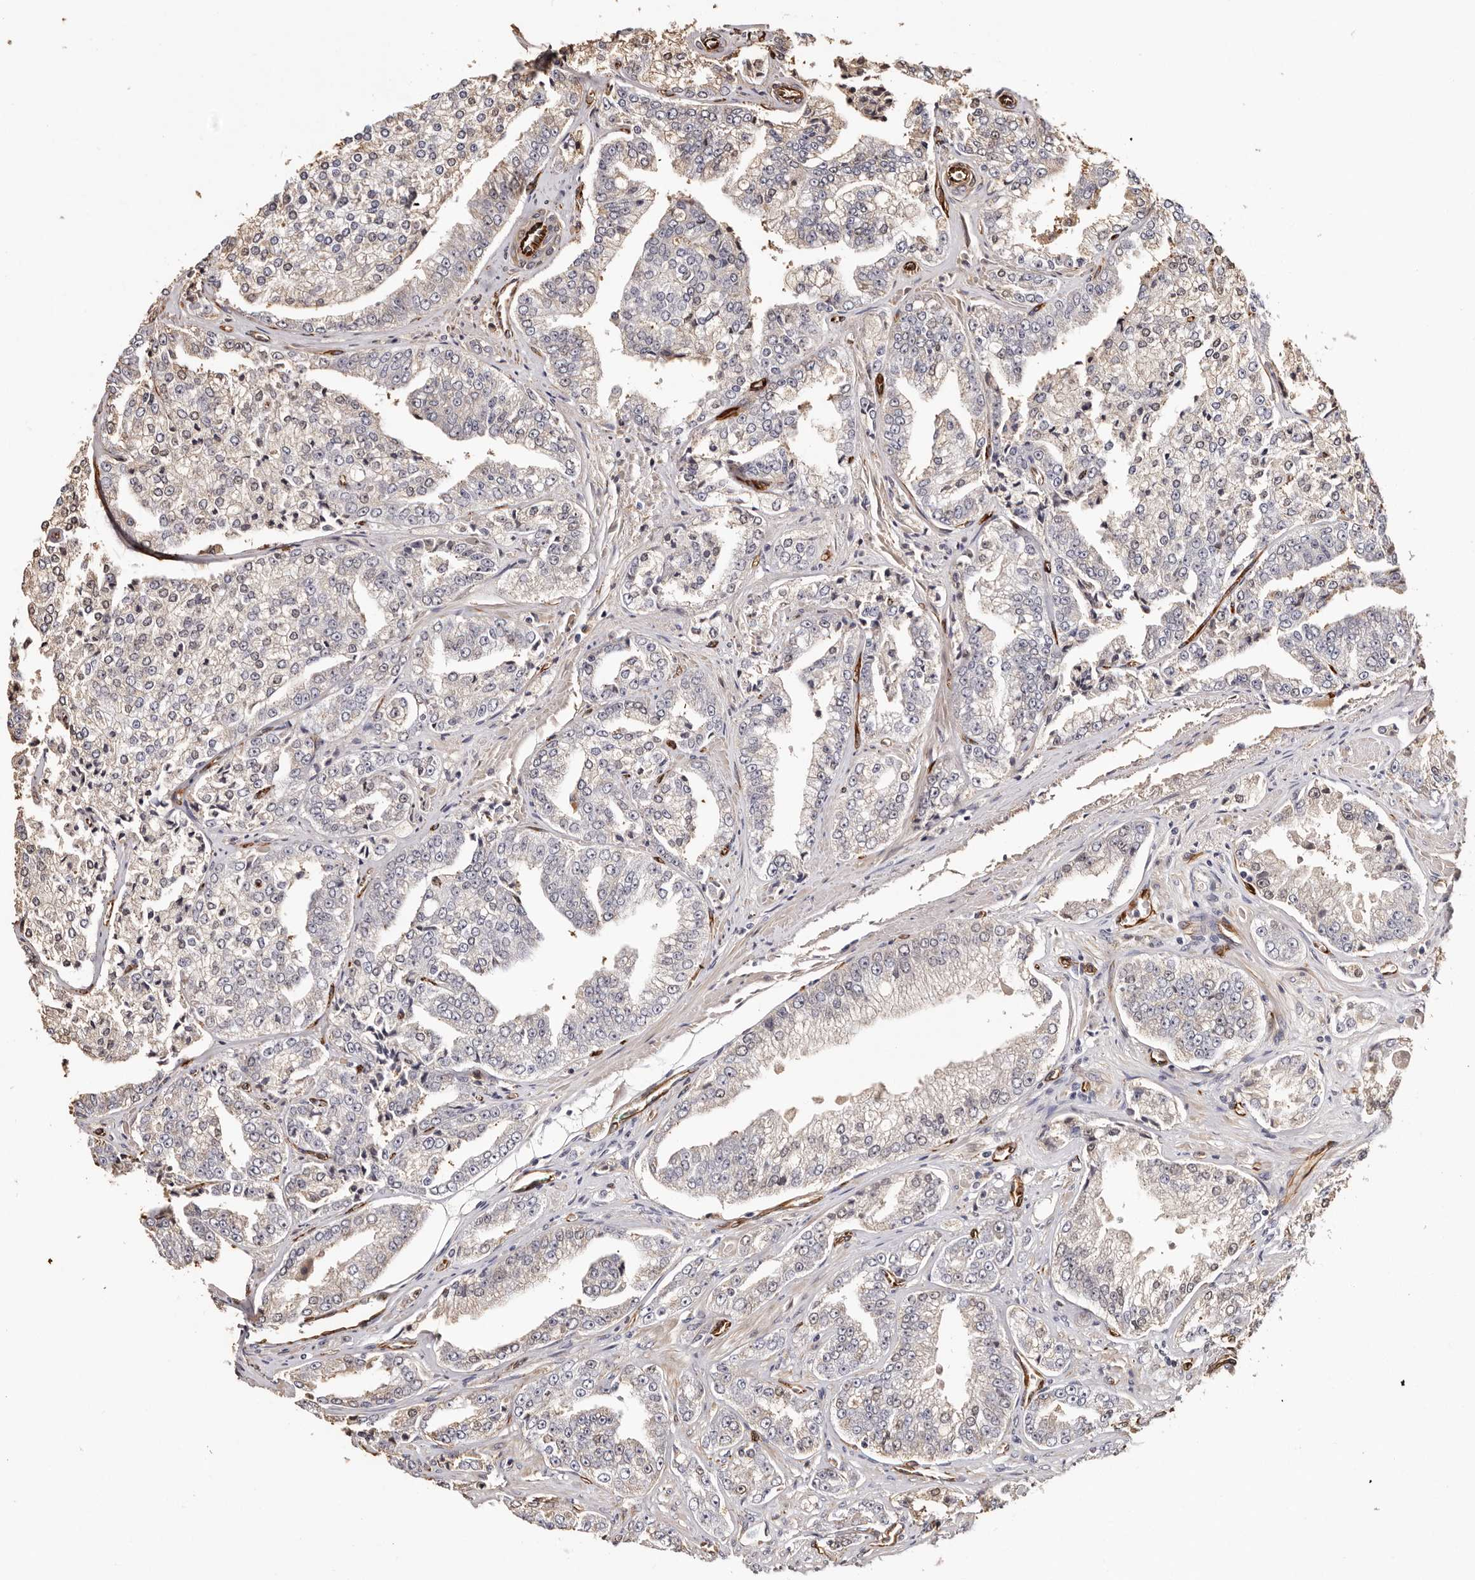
{"staining": {"intensity": "weak", "quantity": "<25%", "location": "cytoplasmic/membranous"}, "tissue": "prostate cancer", "cell_type": "Tumor cells", "image_type": "cancer", "snomed": [{"axis": "morphology", "description": "Adenocarcinoma, High grade"}, {"axis": "topography", "description": "Prostate"}], "caption": "The immunohistochemistry image has no significant staining in tumor cells of adenocarcinoma (high-grade) (prostate) tissue.", "gene": "ZNF557", "patient": {"sex": "male", "age": 71}}